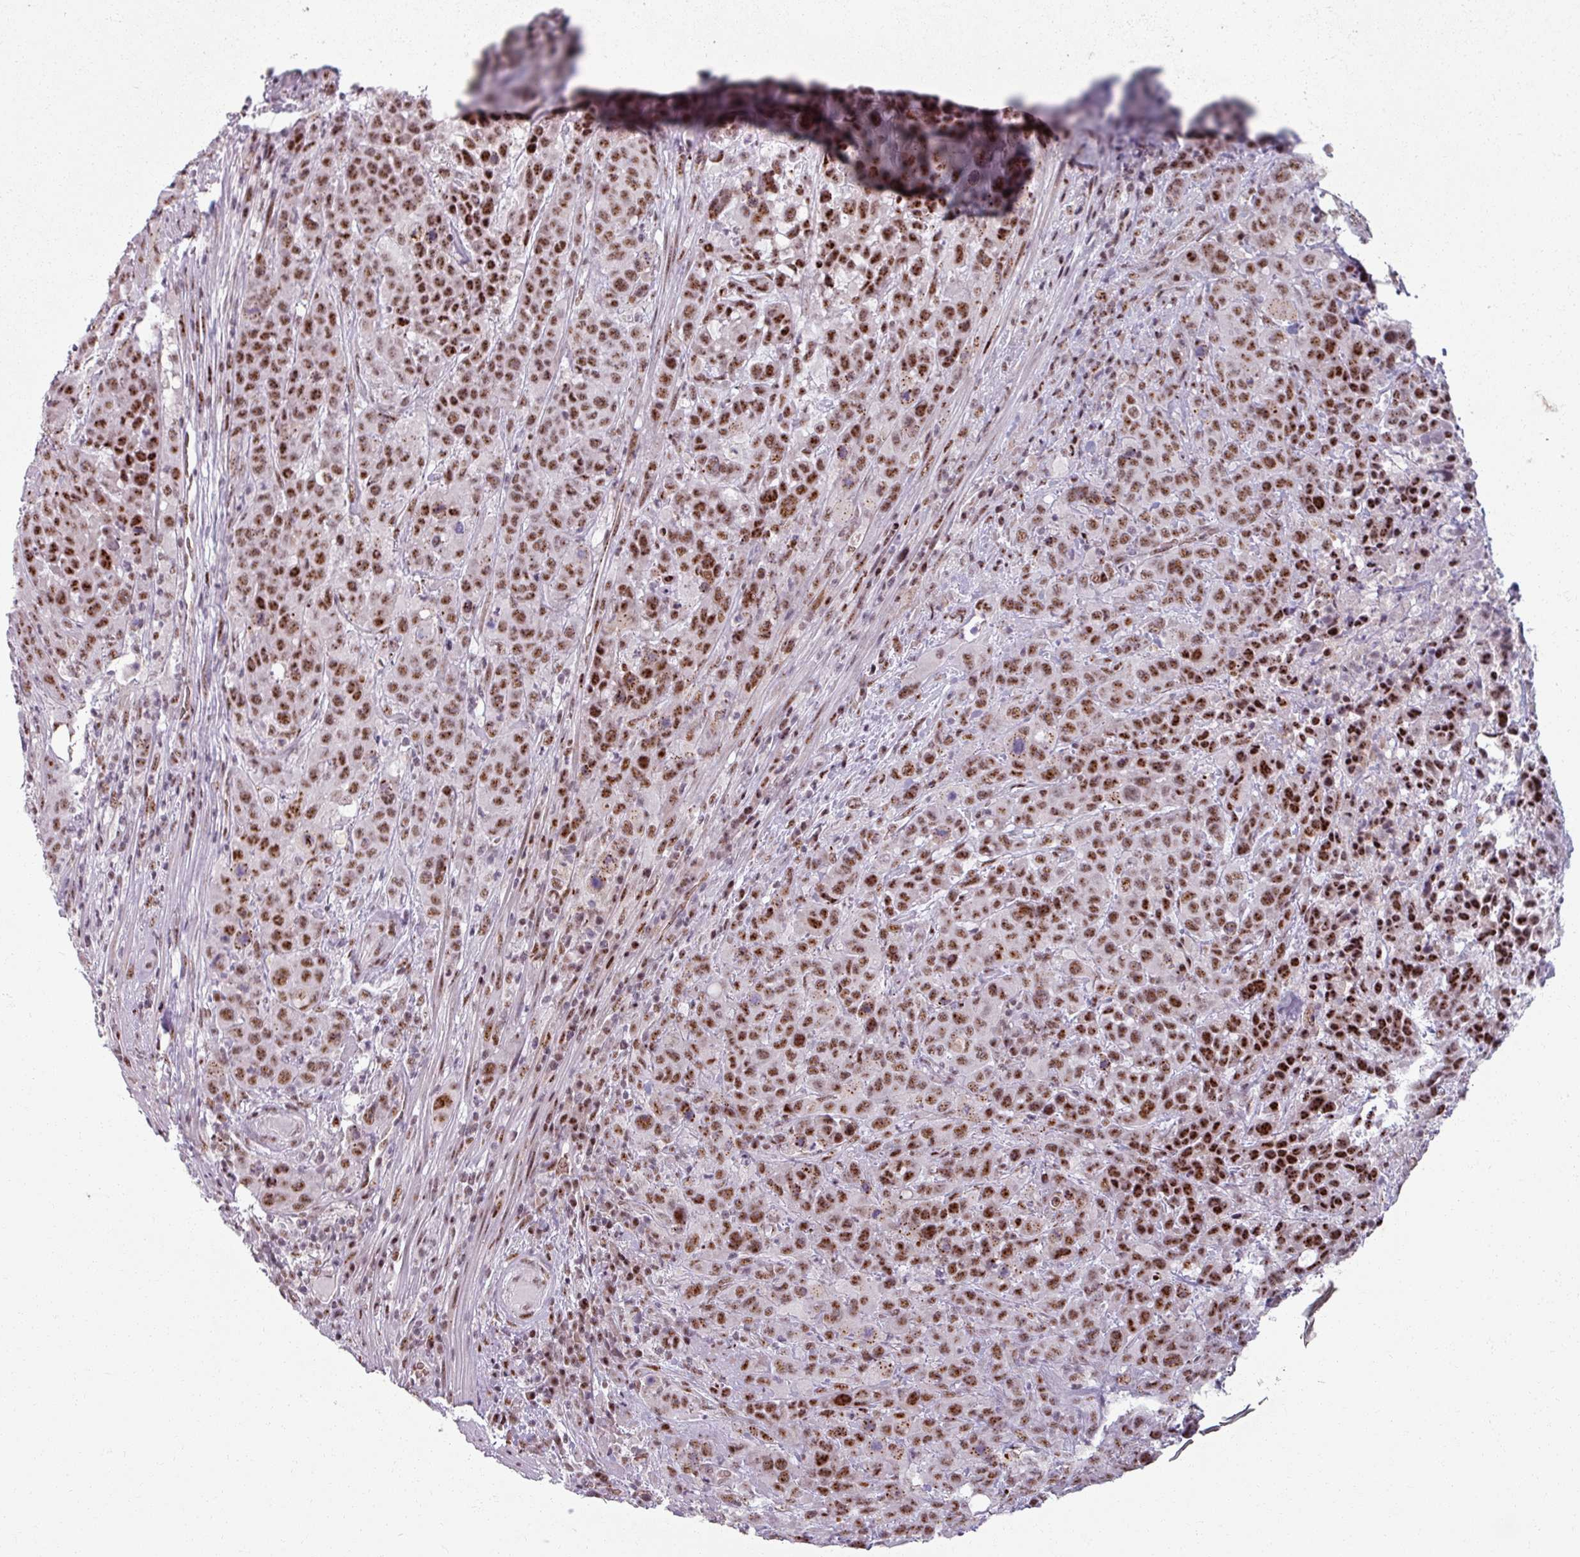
{"staining": {"intensity": "moderate", "quantity": ">75%", "location": "nuclear"}, "tissue": "colorectal cancer", "cell_type": "Tumor cells", "image_type": "cancer", "snomed": [{"axis": "morphology", "description": "Adenocarcinoma, NOS"}, {"axis": "topography", "description": "Colon"}], "caption": "Immunohistochemical staining of colorectal cancer (adenocarcinoma) demonstrates medium levels of moderate nuclear protein staining in about >75% of tumor cells.", "gene": "NCOR1", "patient": {"sex": "male", "age": 62}}